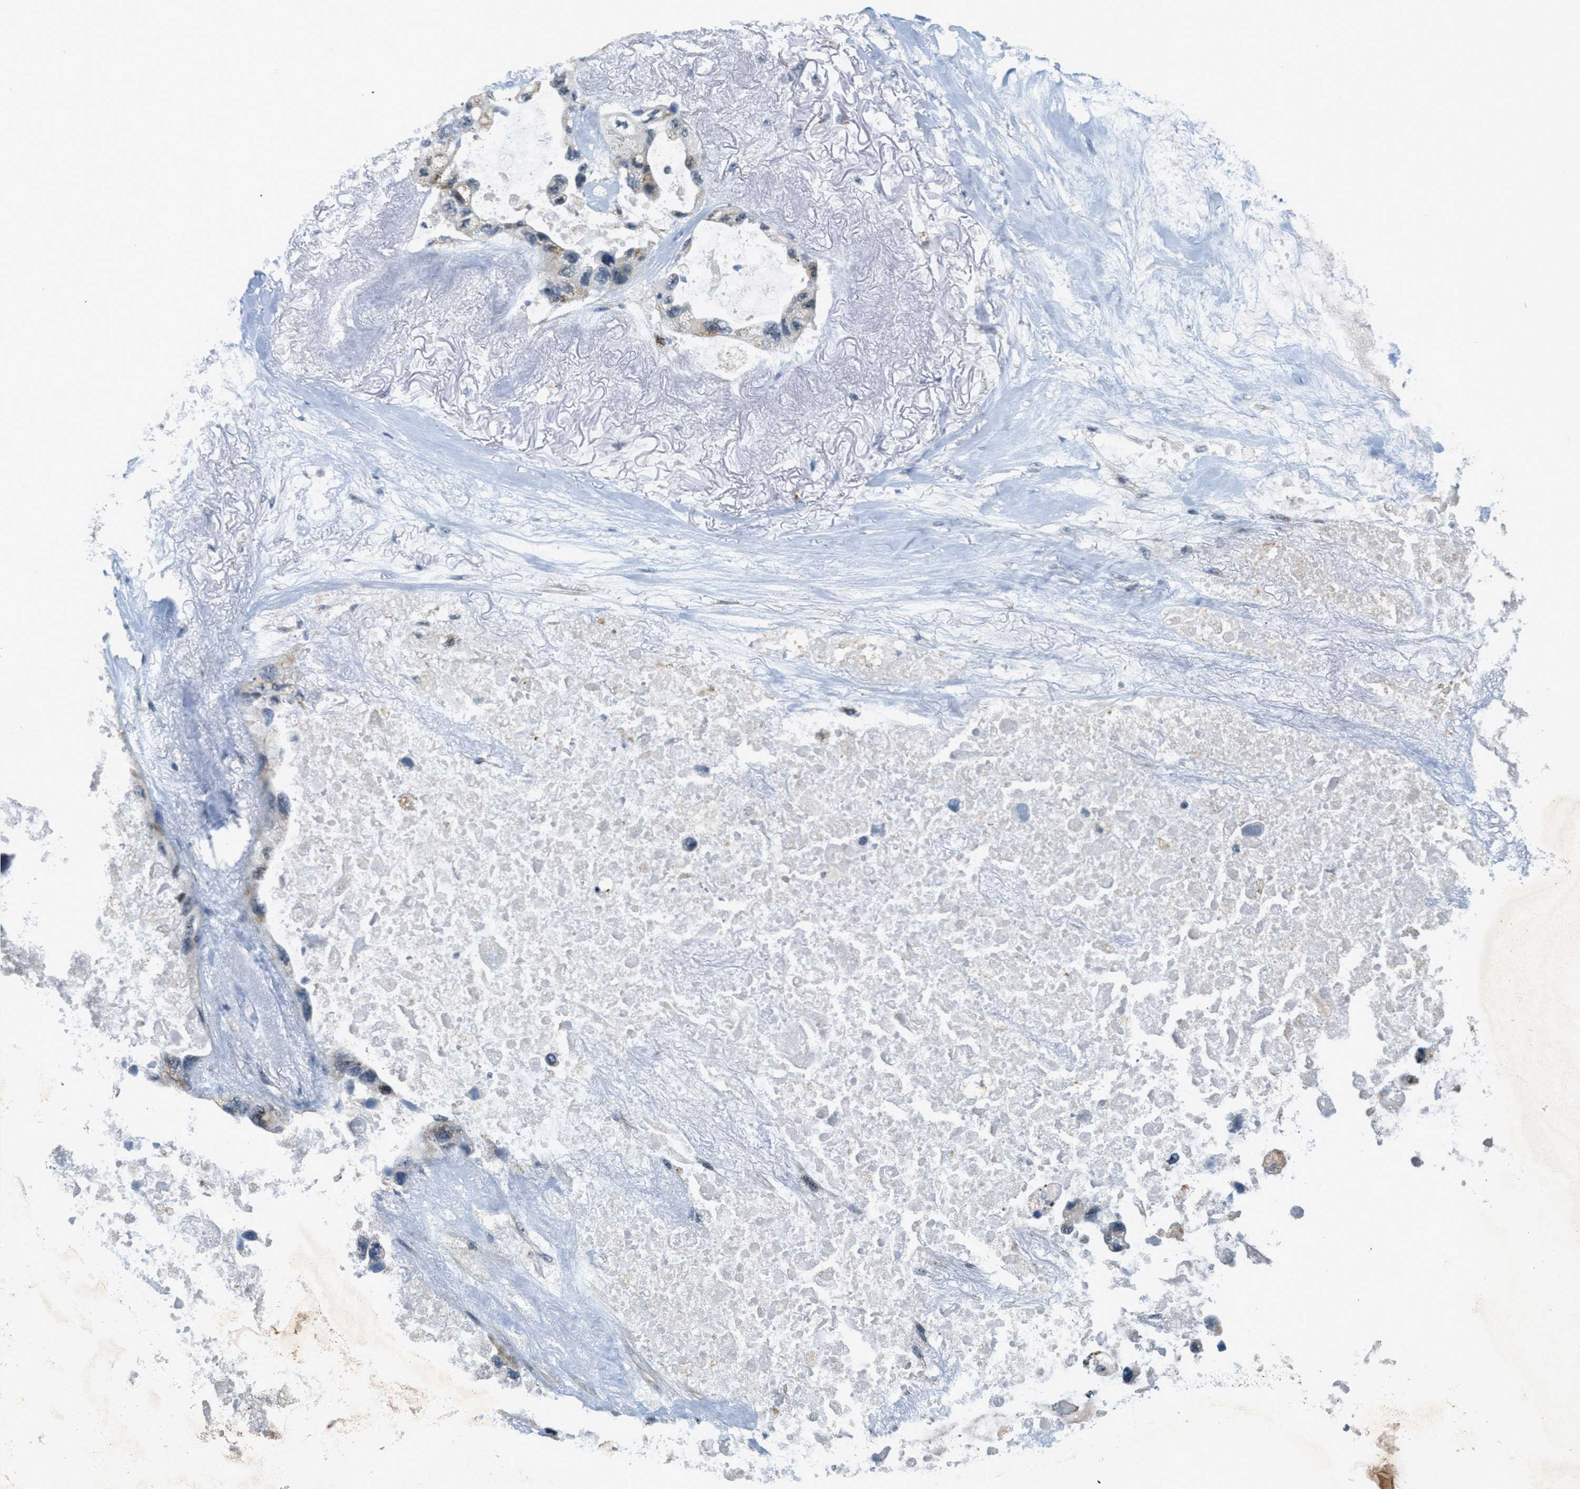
{"staining": {"intensity": "weak", "quantity": "<25%", "location": "cytoplasmic/membranous"}, "tissue": "lung cancer", "cell_type": "Tumor cells", "image_type": "cancer", "snomed": [{"axis": "morphology", "description": "Squamous cell carcinoma, NOS"}, {"axis": "topography", "description": "Lung"}], "caption": "Tumor cells are negative for protein expression in human lung cancer.", "gene": "DDX47", "patient": {"sex": "female", "age": 73}}